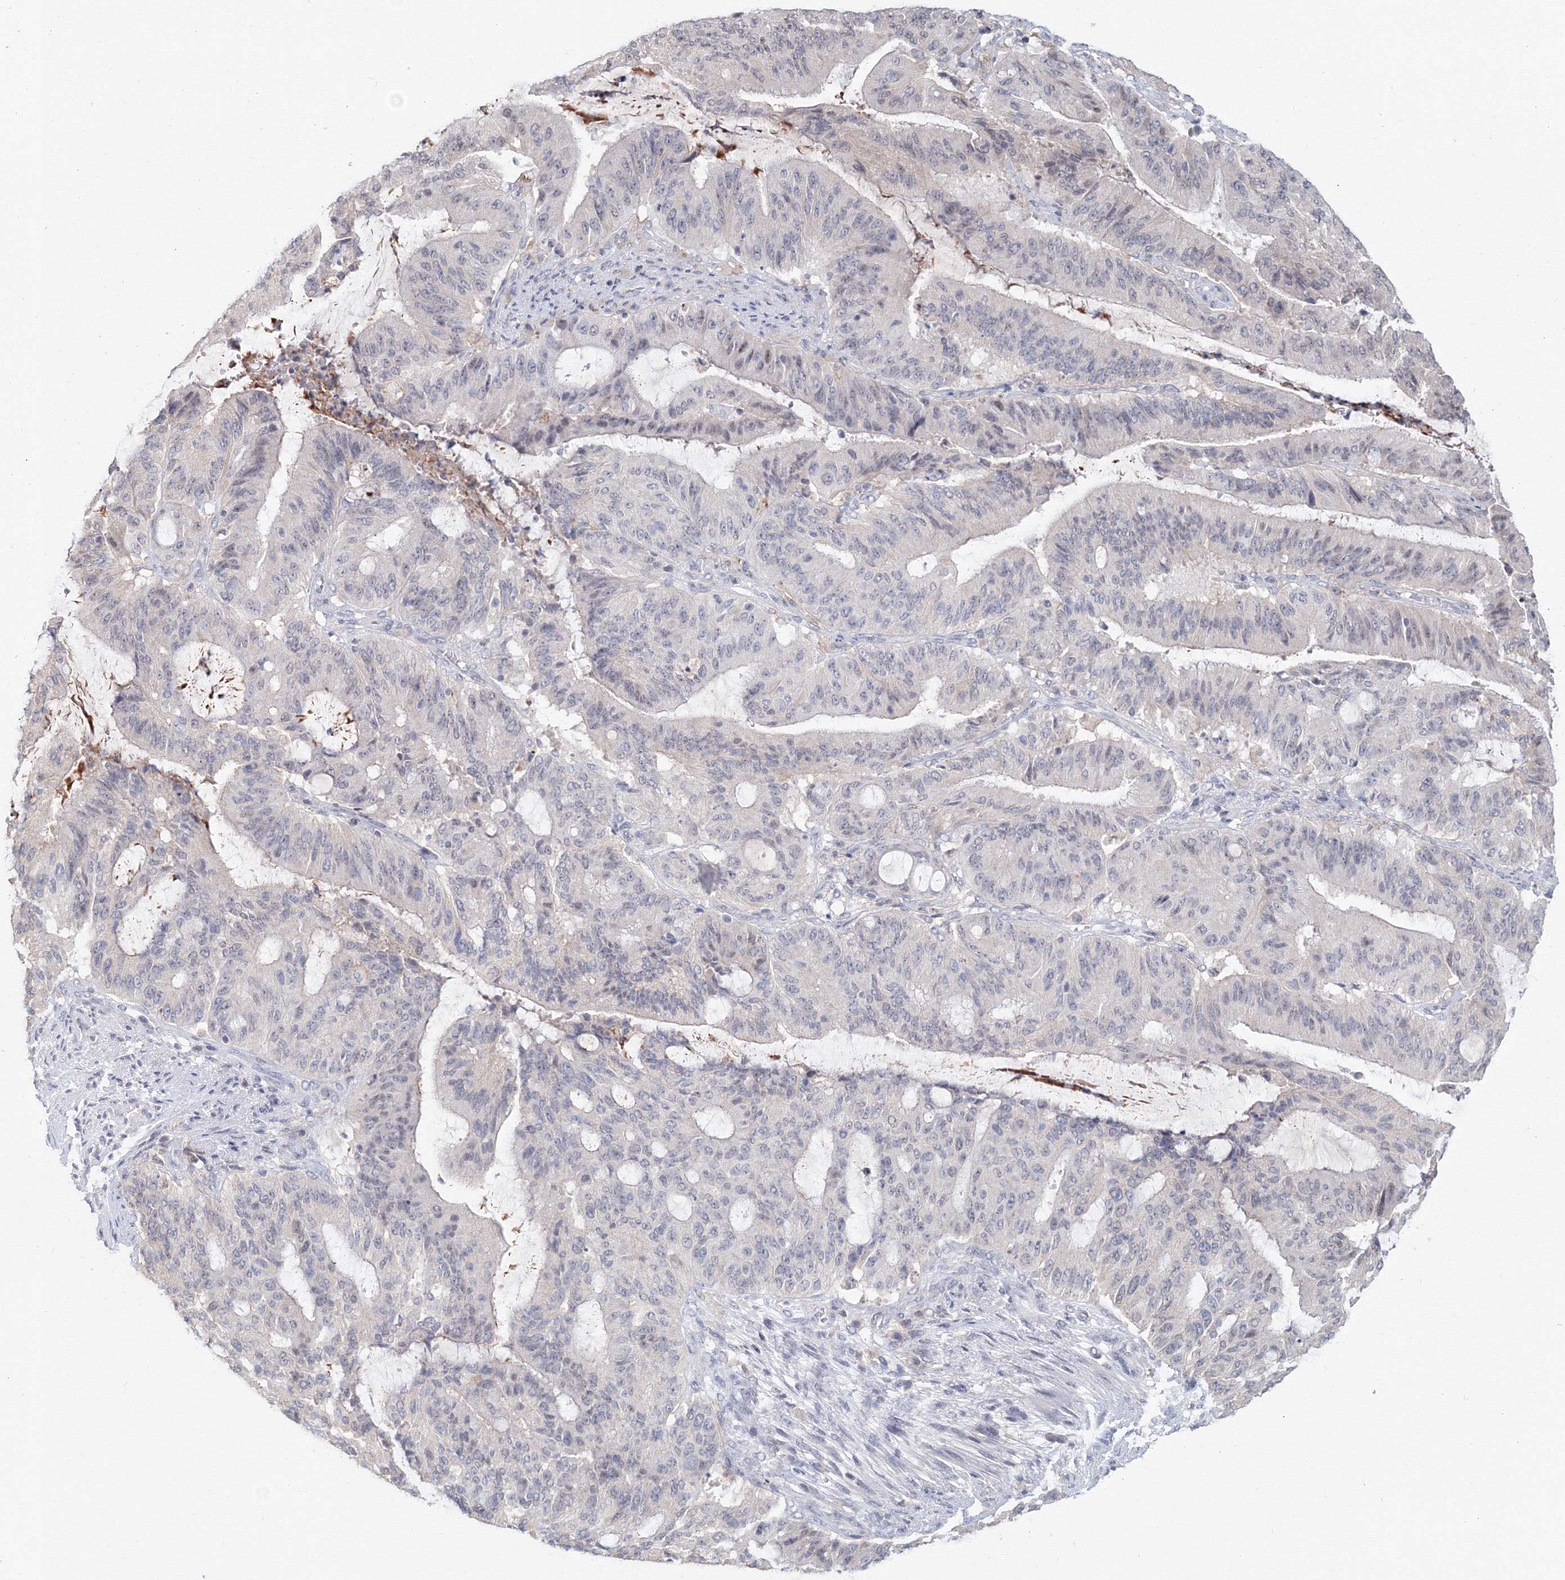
{"staining": {"intensity": "negative", "quantity": "none", "location": "none"}, "tissue": "liver cancer", "cell_type": "Tumor cells", "image_type": "cancer", "snomed": [{"axis": "morphology", "description": "Normal tissue, NOS"}, {"axis": "morphology", "description": "Cholangiocarcinoma"}, {"axis": "topography", "description": "Liver"}, {"axis": "topography", "description": "Peripheral nerve tissue"}], "caption": "The immunohistochemistry micrograph has no significant staining in tumor cells of liver cancer (cholangiocarcinoma) tissue.", "gene": "SLC7A7", "patient": {"sex": "female", "age": 73}}